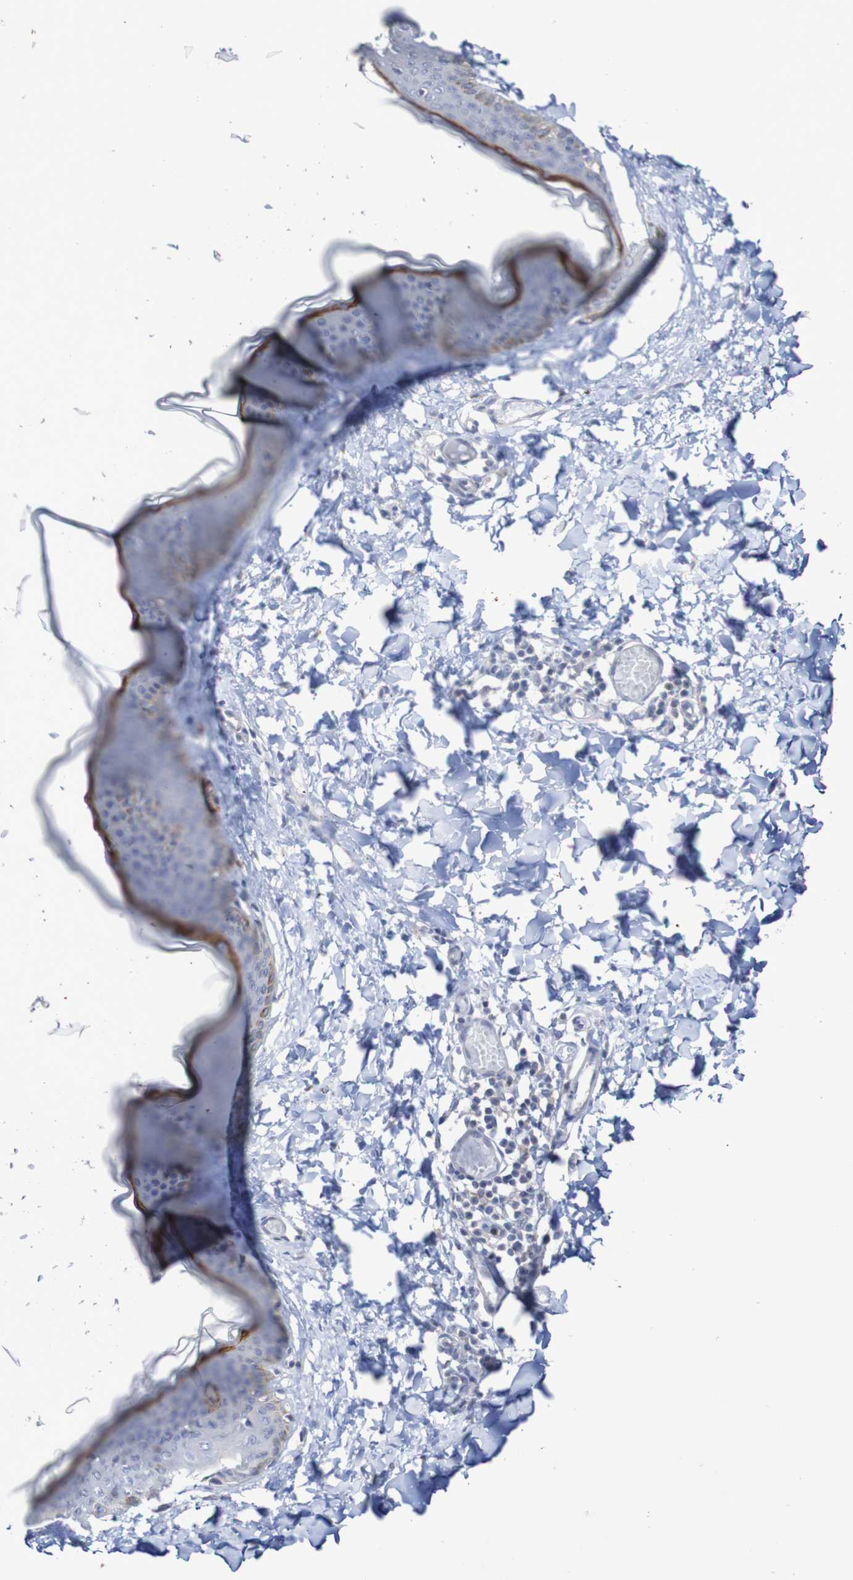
{"staining": {"intensity": "negative", "quantity": "none", "location": "none"}, "tissue": "skin", "cell_type": "Fibroblasts", "image_type": "normal", "snomed": [{"axis": "morphology", "description": "Normal tissue, NOS"}, {"axis": "topography", "description": "Skin"}], "caption": "A high-resolution image shows immunohistochemistry staining of benign skin, which exhibits no significant staining in fibroblasts. The staining was performed using DAB (3,3'-diaminobenzidine) to visualize the protein expression in brown, while the nuclei were stained in blue with hematoxylin (Magnification: 20x).", "gene": "C3orf18", "patient": {"sex": "female", "age": 17}}